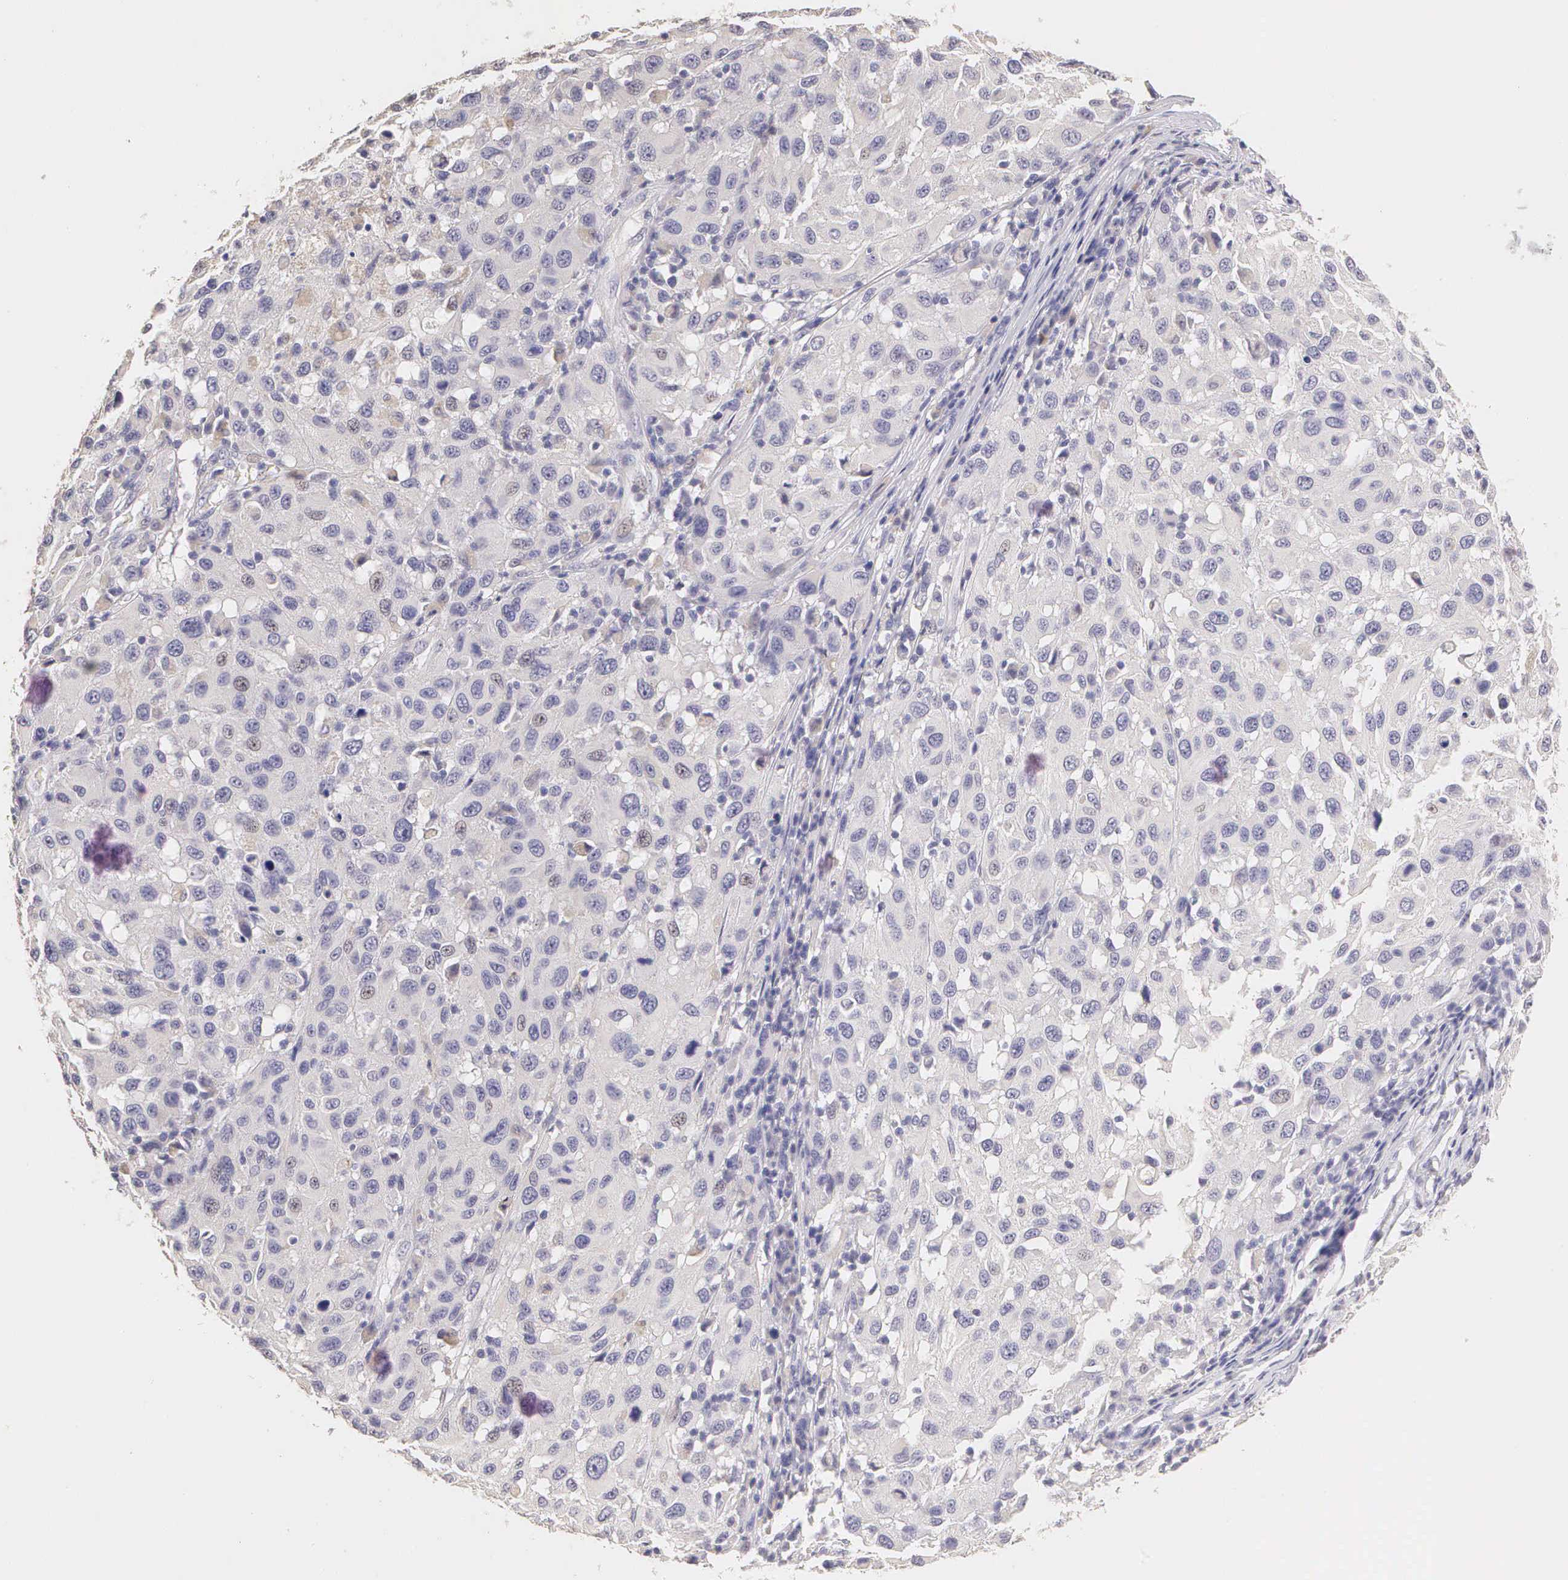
{"staining": {"intensity": "weak", "quantity": "<25%", "location": "nuclear"}, "tissue": "melanoma", "cell_type": "Tumor cells", "image_type": "cancer", "snomed": [{"axis": "morphology", "description": "Malignant melanoma, NOS"}, {"axis": "topography", "description": "Skin"}], "caption": "Immunohistochemistry of malignant melanoma shows no positivity in tumor cells.", "gene": "ESR1", "patient": {"sex": "female", "age": 77}}